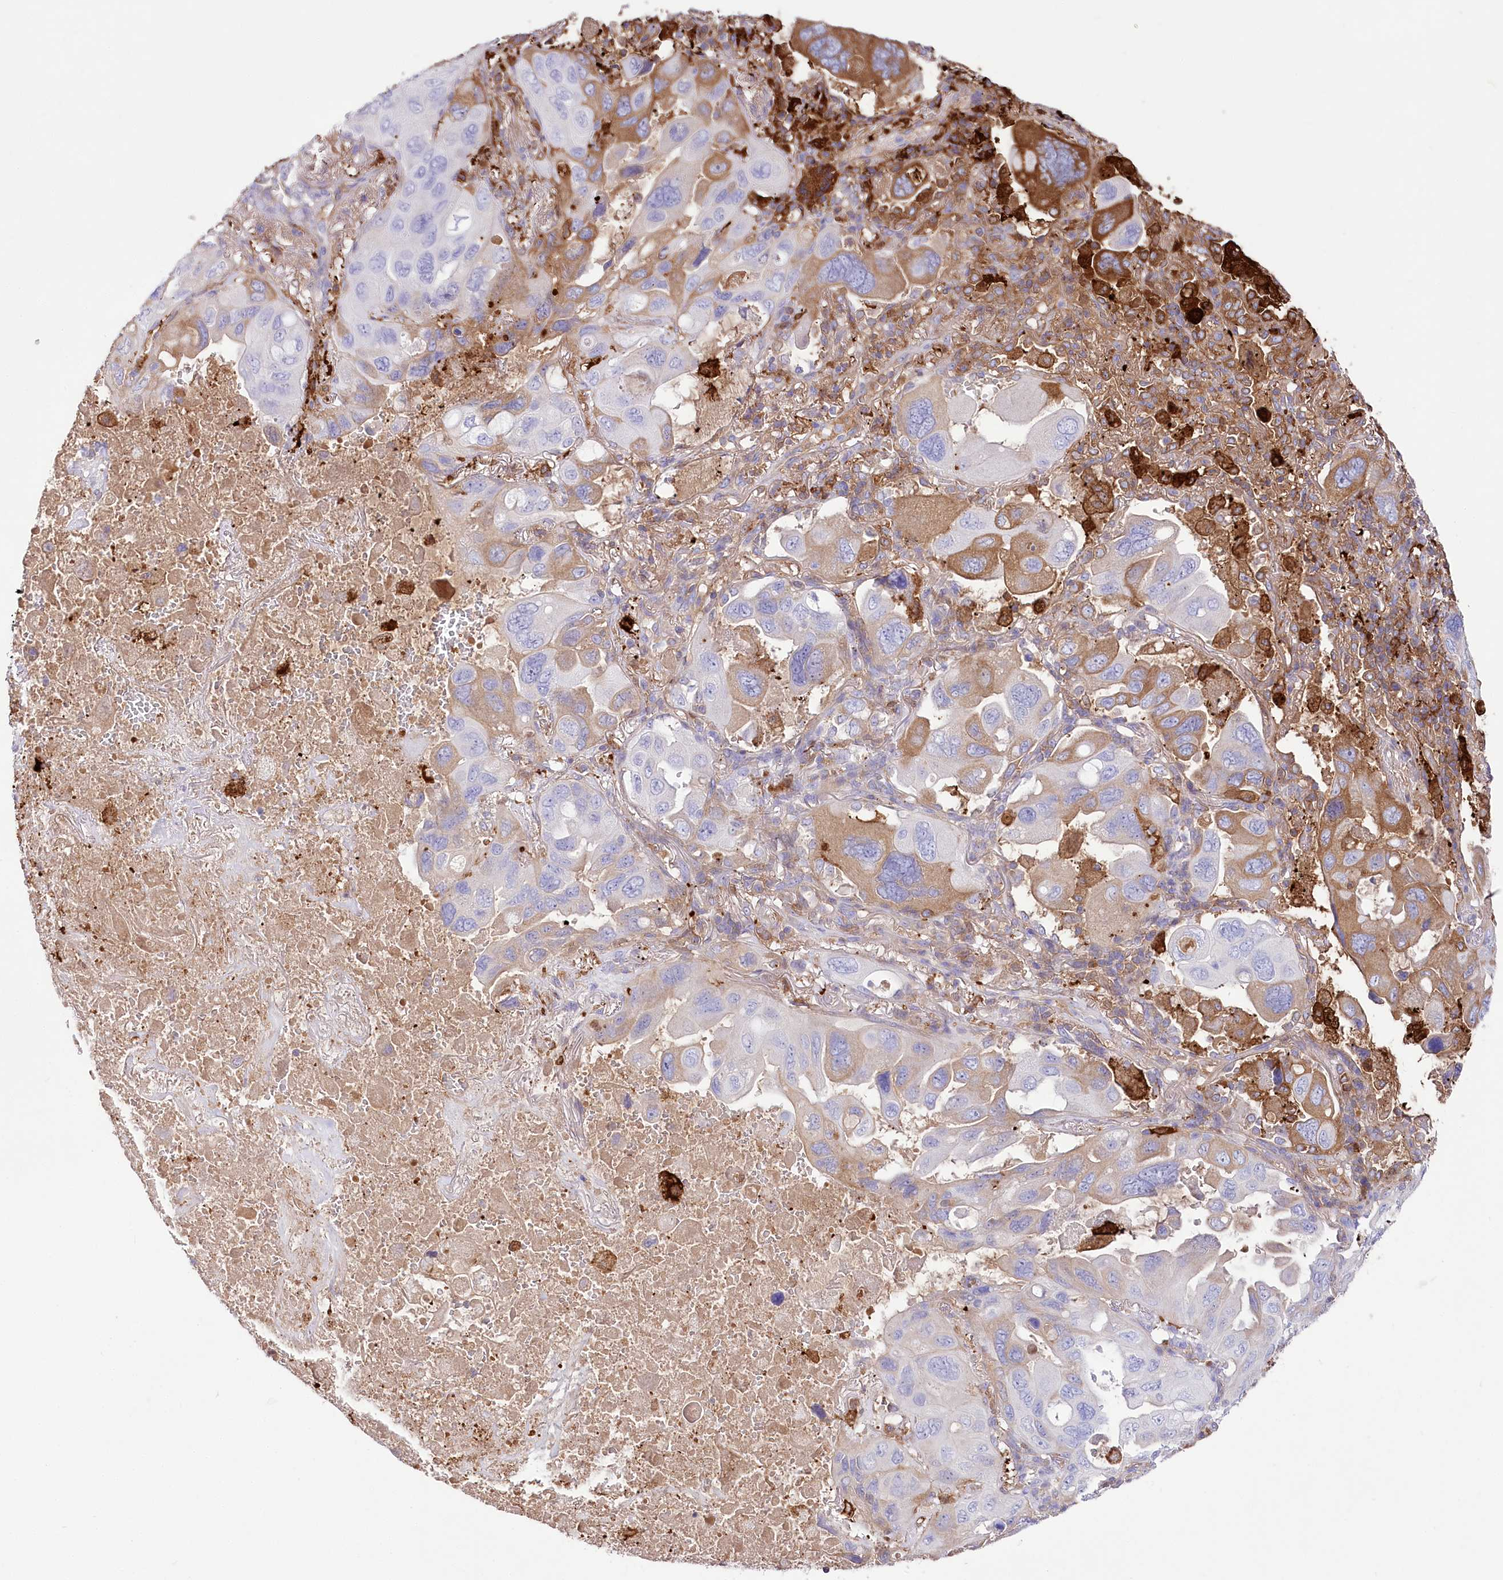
{"staining": {"intensity": "moderate", "quantity": "<25%", "location": "cytoplasmic/membranous"}, "tissue": "lung cancer", "cell_type": "Tumor cells", "image_type": "cancer", "snomed": [{"axis": "morphology", "description": "Squamous cell carcinoma, NOS"}, {"axis": "topography", "description": "Lung"}], "caption": "Human squamous cell carcinoma (lung) stained with a brown dye shows moderate cytoplasmic/membranous positive expression in about <25% of tumor cells.", "gene": "DNAJC19", "patient": {"sex": "female", "age": 73}}